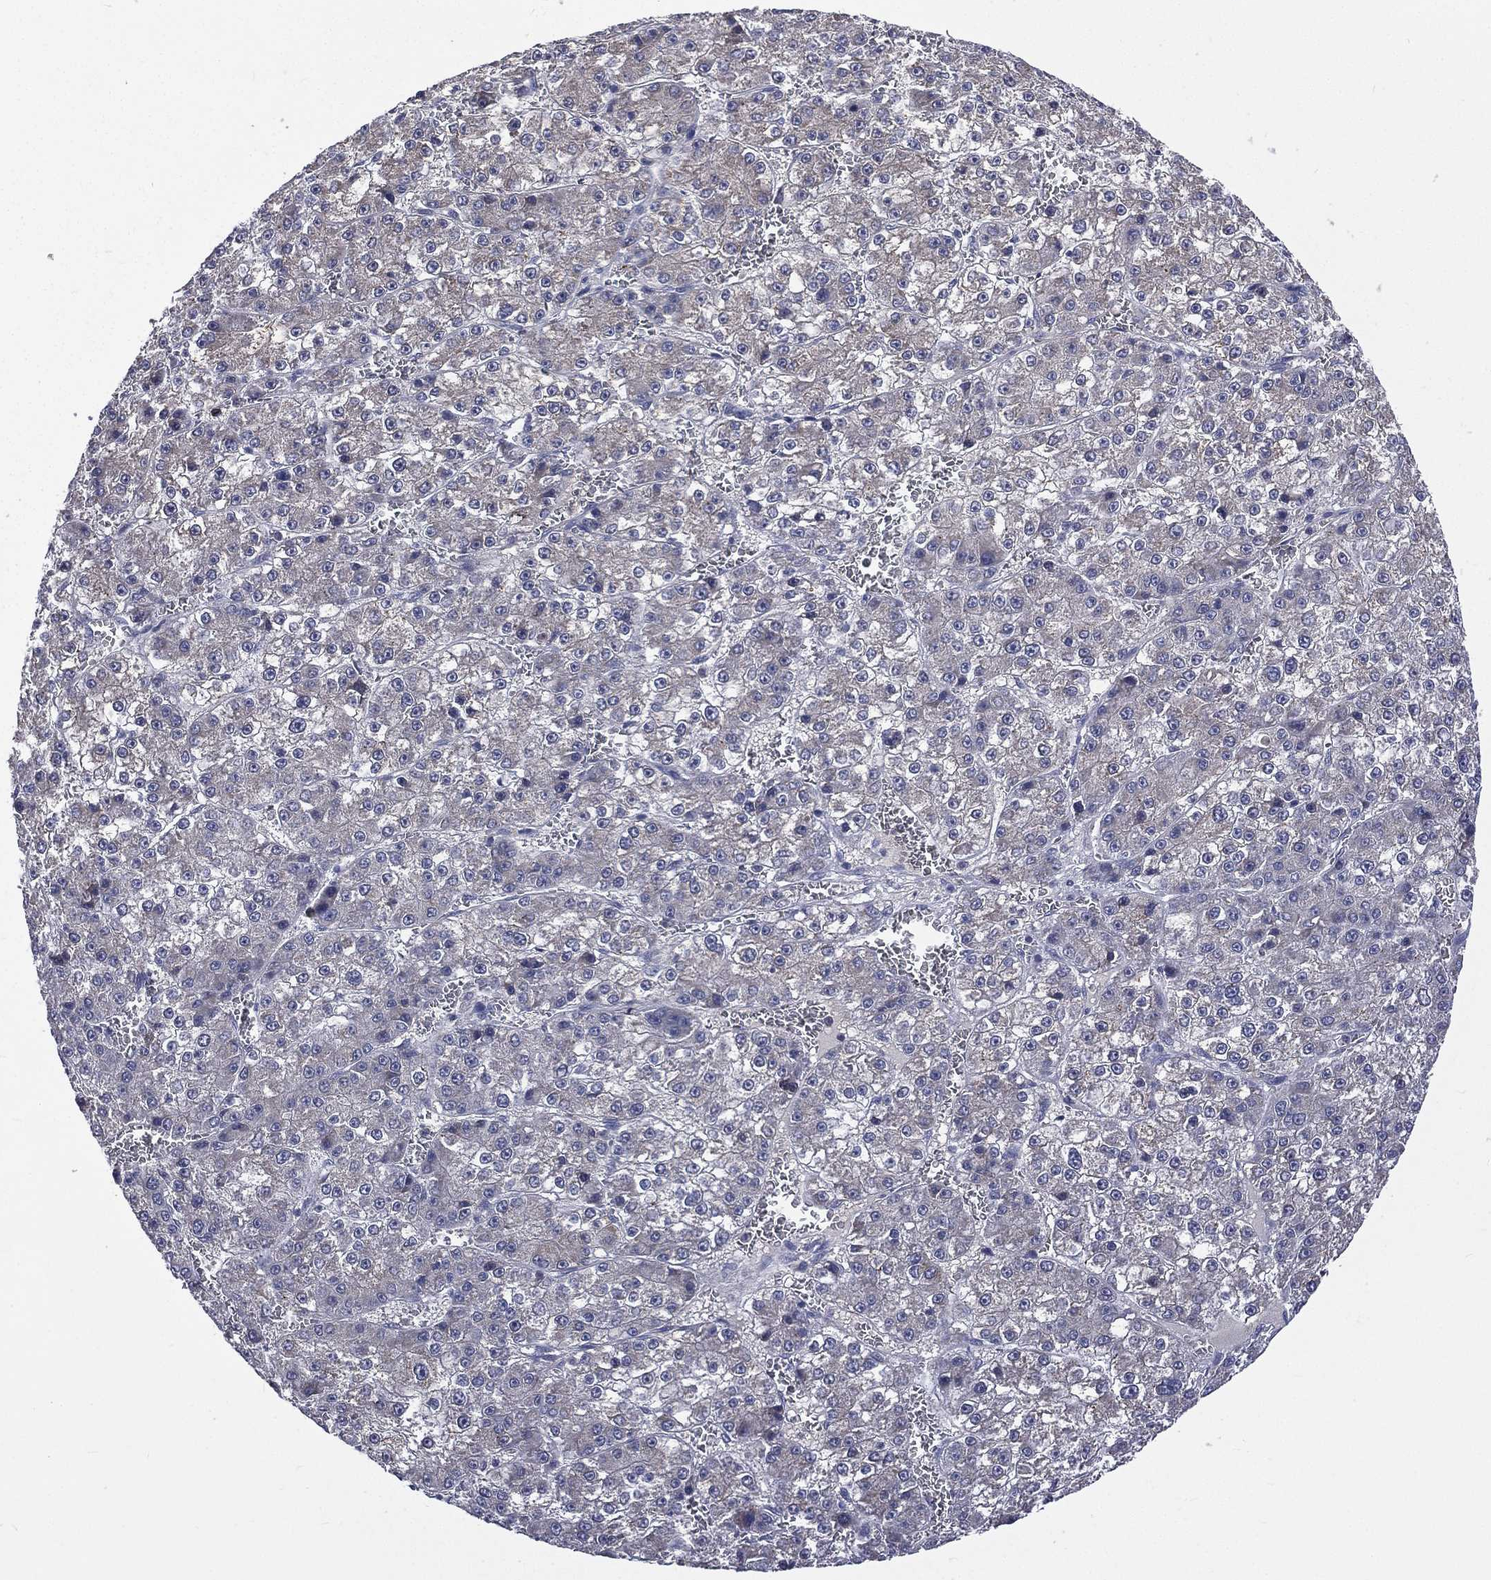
{"staining": {"intensity": "negative", "quantity": "none", "location": "none"}, "tissue": "liver cancer", "cell_type": "Tumor cells", "image_type": "cancer", "snomed": [{"axis": "morphology", "description": "Carcinoma, Hepatocellular, NOS"}, {"axis": "topography", "description": "Liver"}], "caption": "DAB (3,3'-diaminobenzidine) immunohistochemical staining of liver cancer (hepatocellular carcinoma) exhibits no significant positivity in tumor cells.", "gene": "CA12", "patient": {"sex": "female", "age": 73}}